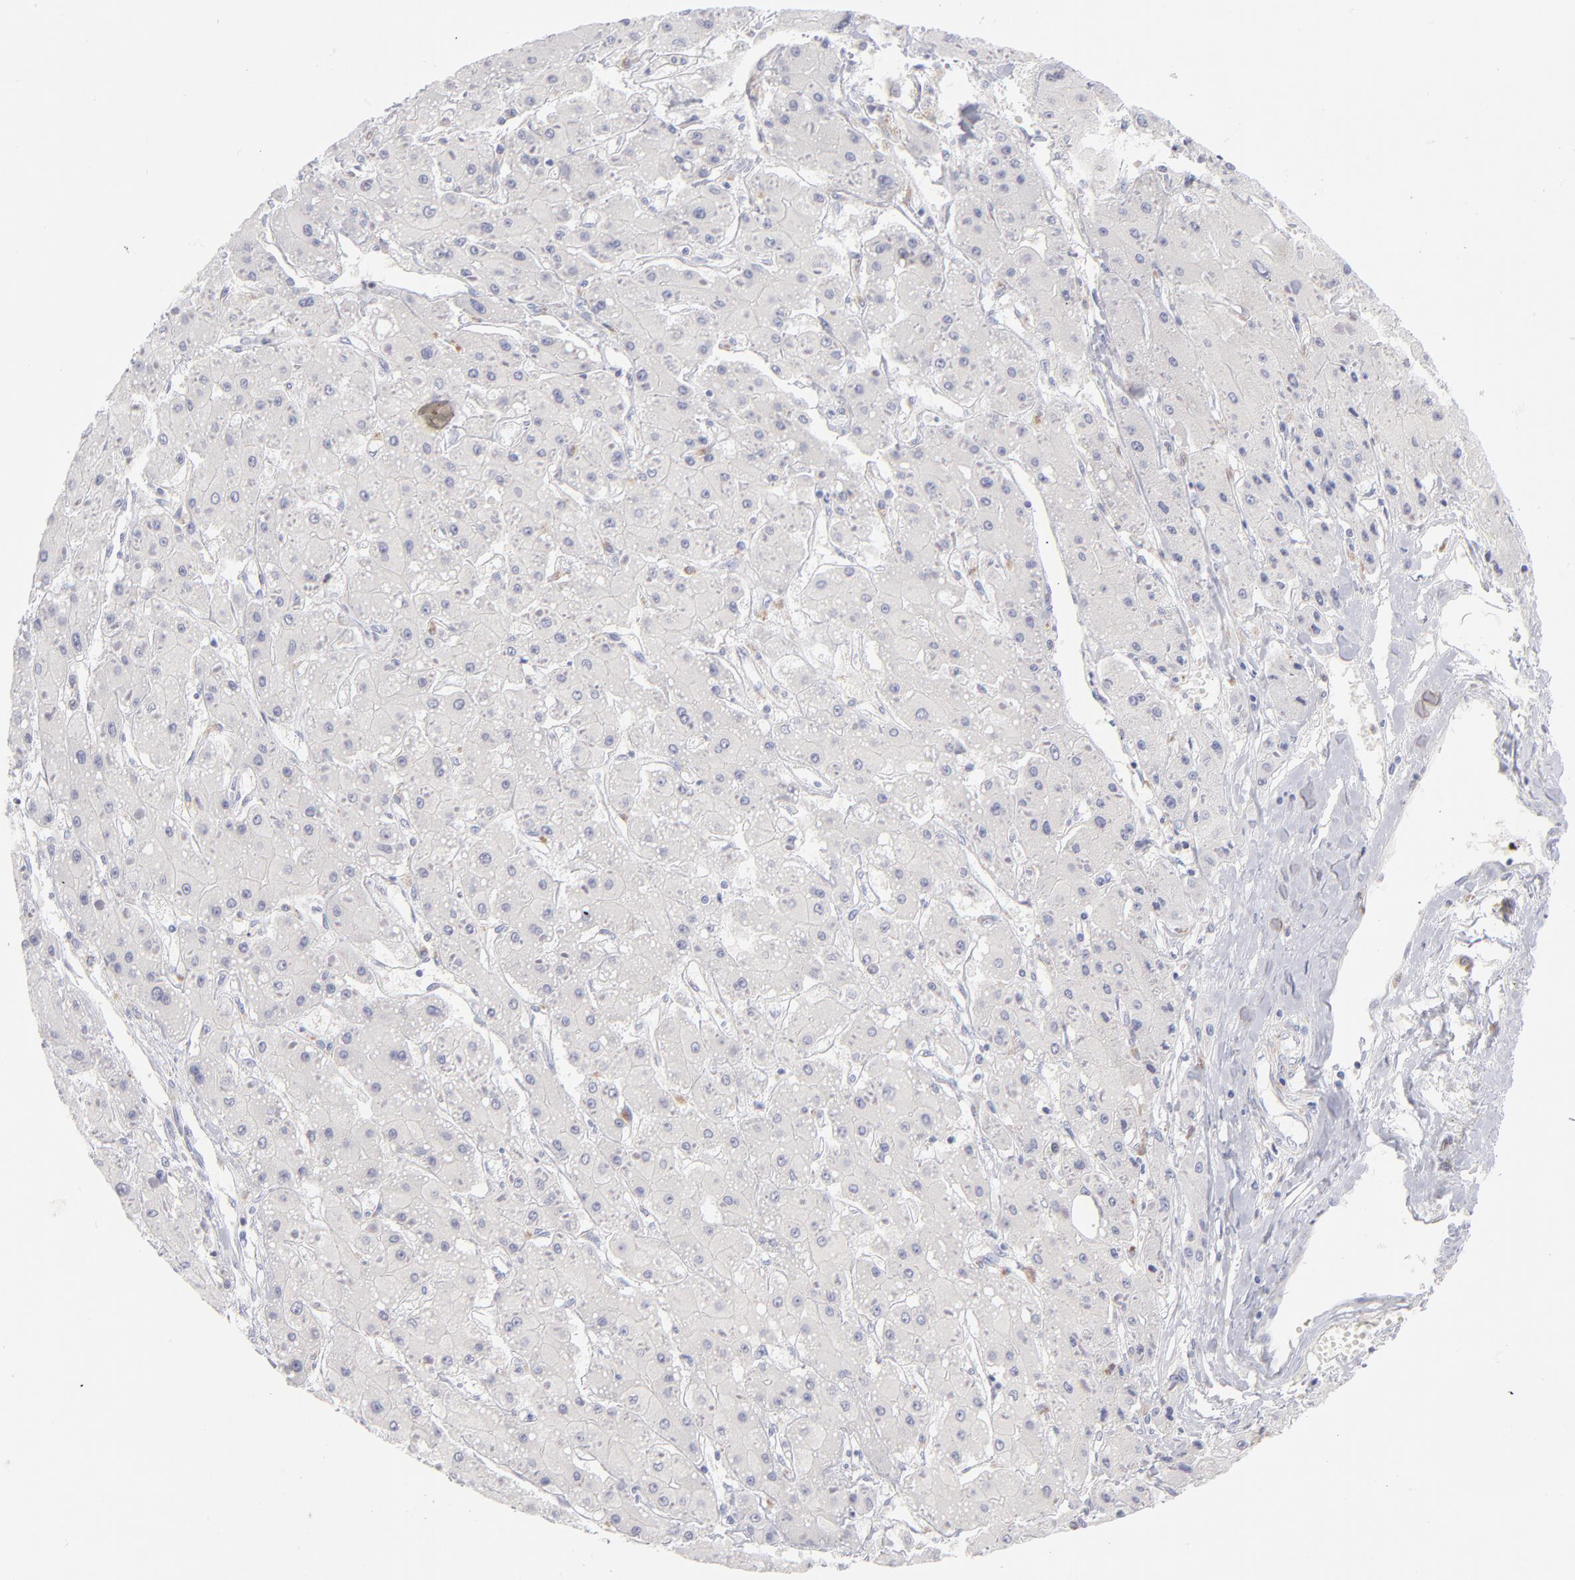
{"staining": {"intensity": "negative", "quantity": "none", "location": "none"}, "tissue": "liver cancer", "cell_type": "Tumor cells", "image_type": "cancer", "snomed": [{"axis": "morphology", "description": "Carcinoma, Hepatocellular, NOS"}, {"axis": "topography", "description": "Liver"}], "caption": "IHC image of neoplastic tissue: human hepatocellular carcinoma (liver) stained with DAB demonstrates no significant protein staining in tumor cells.", "gene": "MTHFD2", "patient": {"sex": "female", "age": 52}}